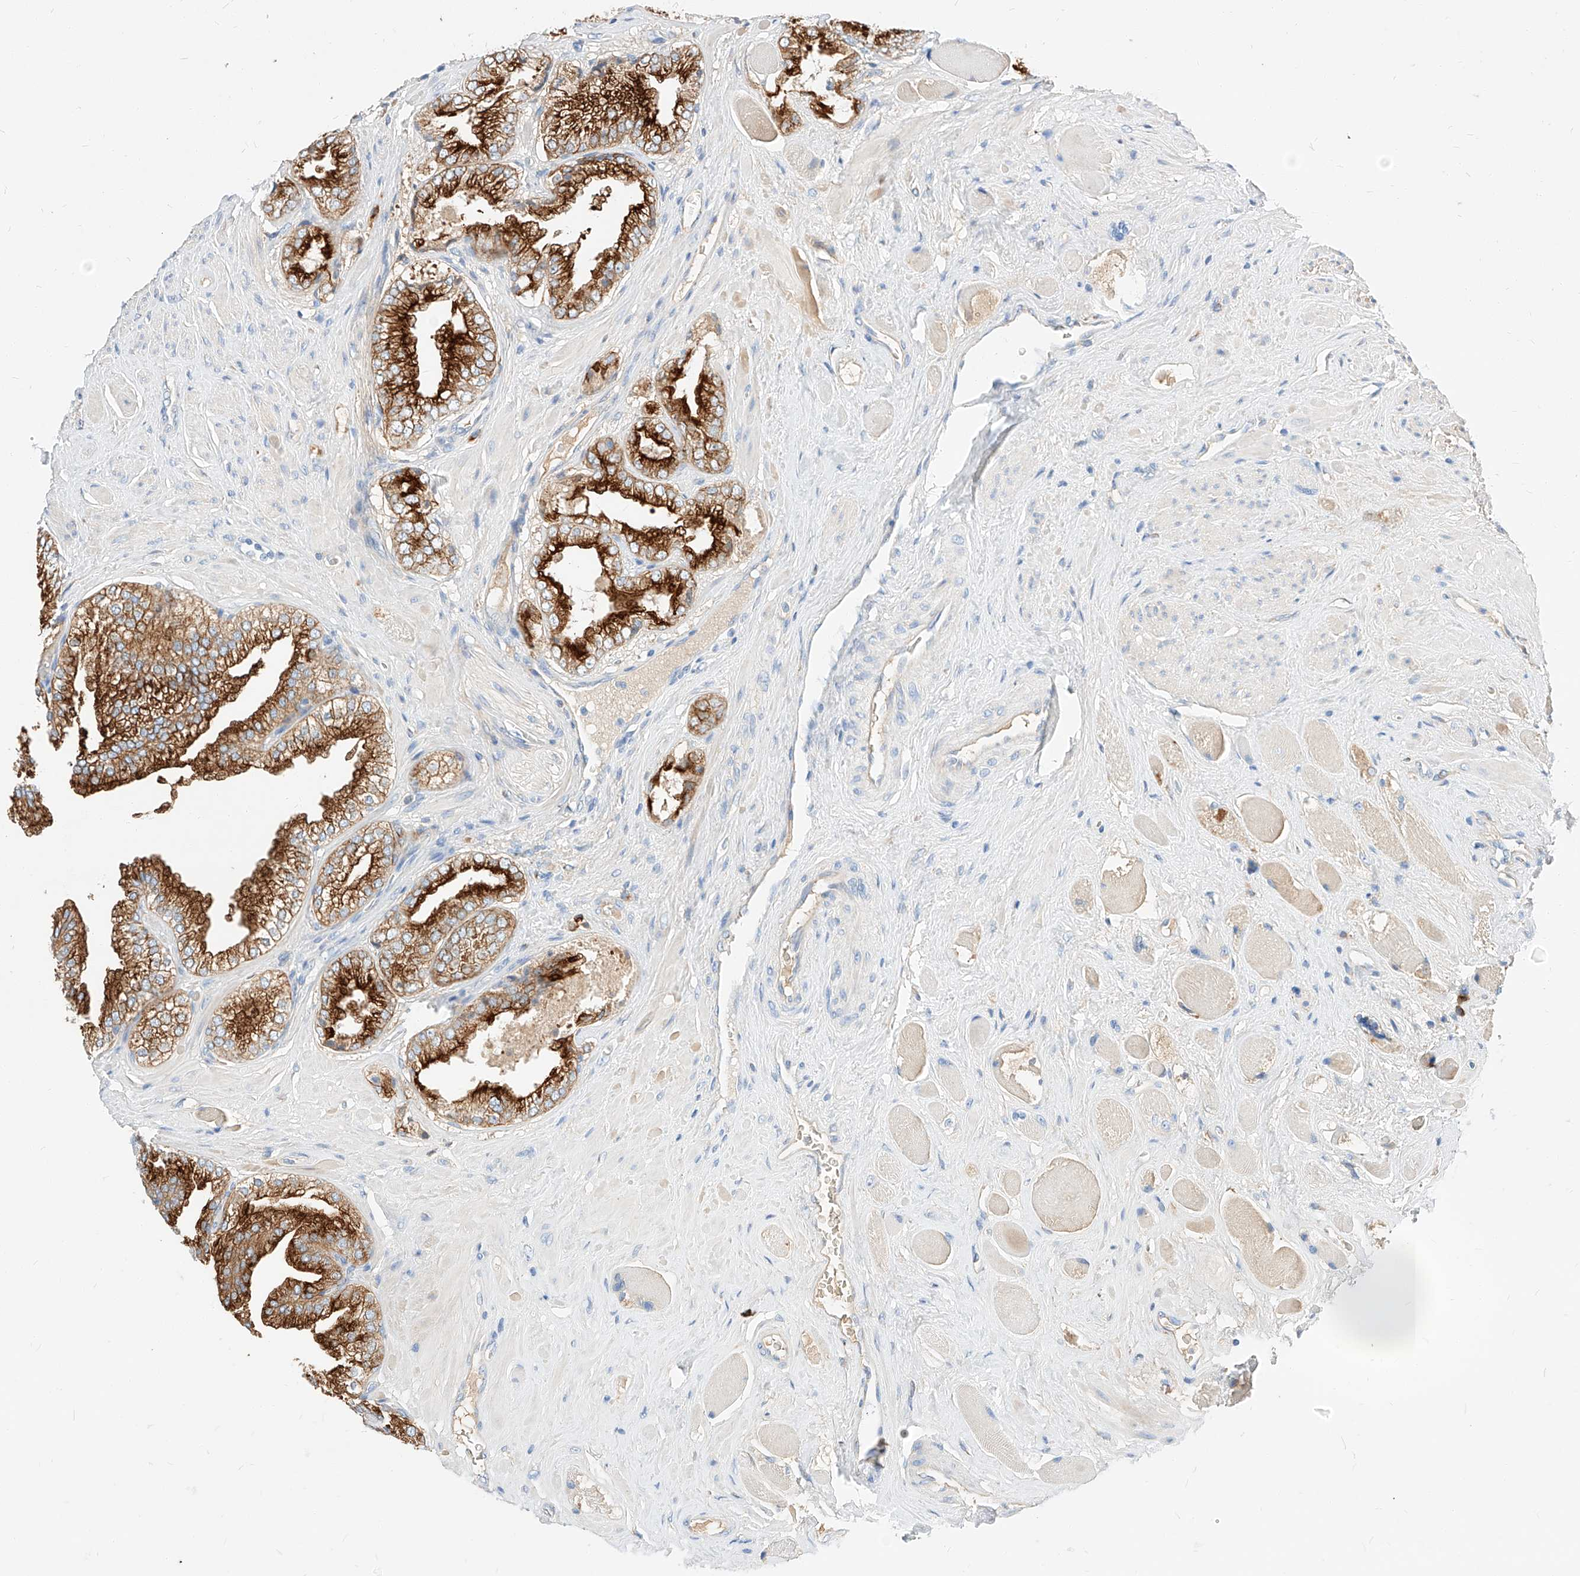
{"staining": {"intensity": "strong", "quantity": ">75%", "location": "cytoplasmic/membranous"}, "tissue": "prostate cancer", "cell_type": "Tumor cells", "image_type": "cancer", "snomed": [{"axis": "morphology", "description": "Adenocarcinoma, High grade"}, {"axis": "topography", "description": "Prostate"}], "caption": "A brown stain shows strong cytoplasmic/membranous staining of a protein in human adenocarcinoma (high-grade) (prostate) tumor cells. The staining is performed using DAB (3,3'-diaminobenzidine) brown chromogen to label protein expression. The nuclei are counter-stained blue using hematoxylin.", "gene": "MAP7", "patient": {"sex": "male", "age": 58}}